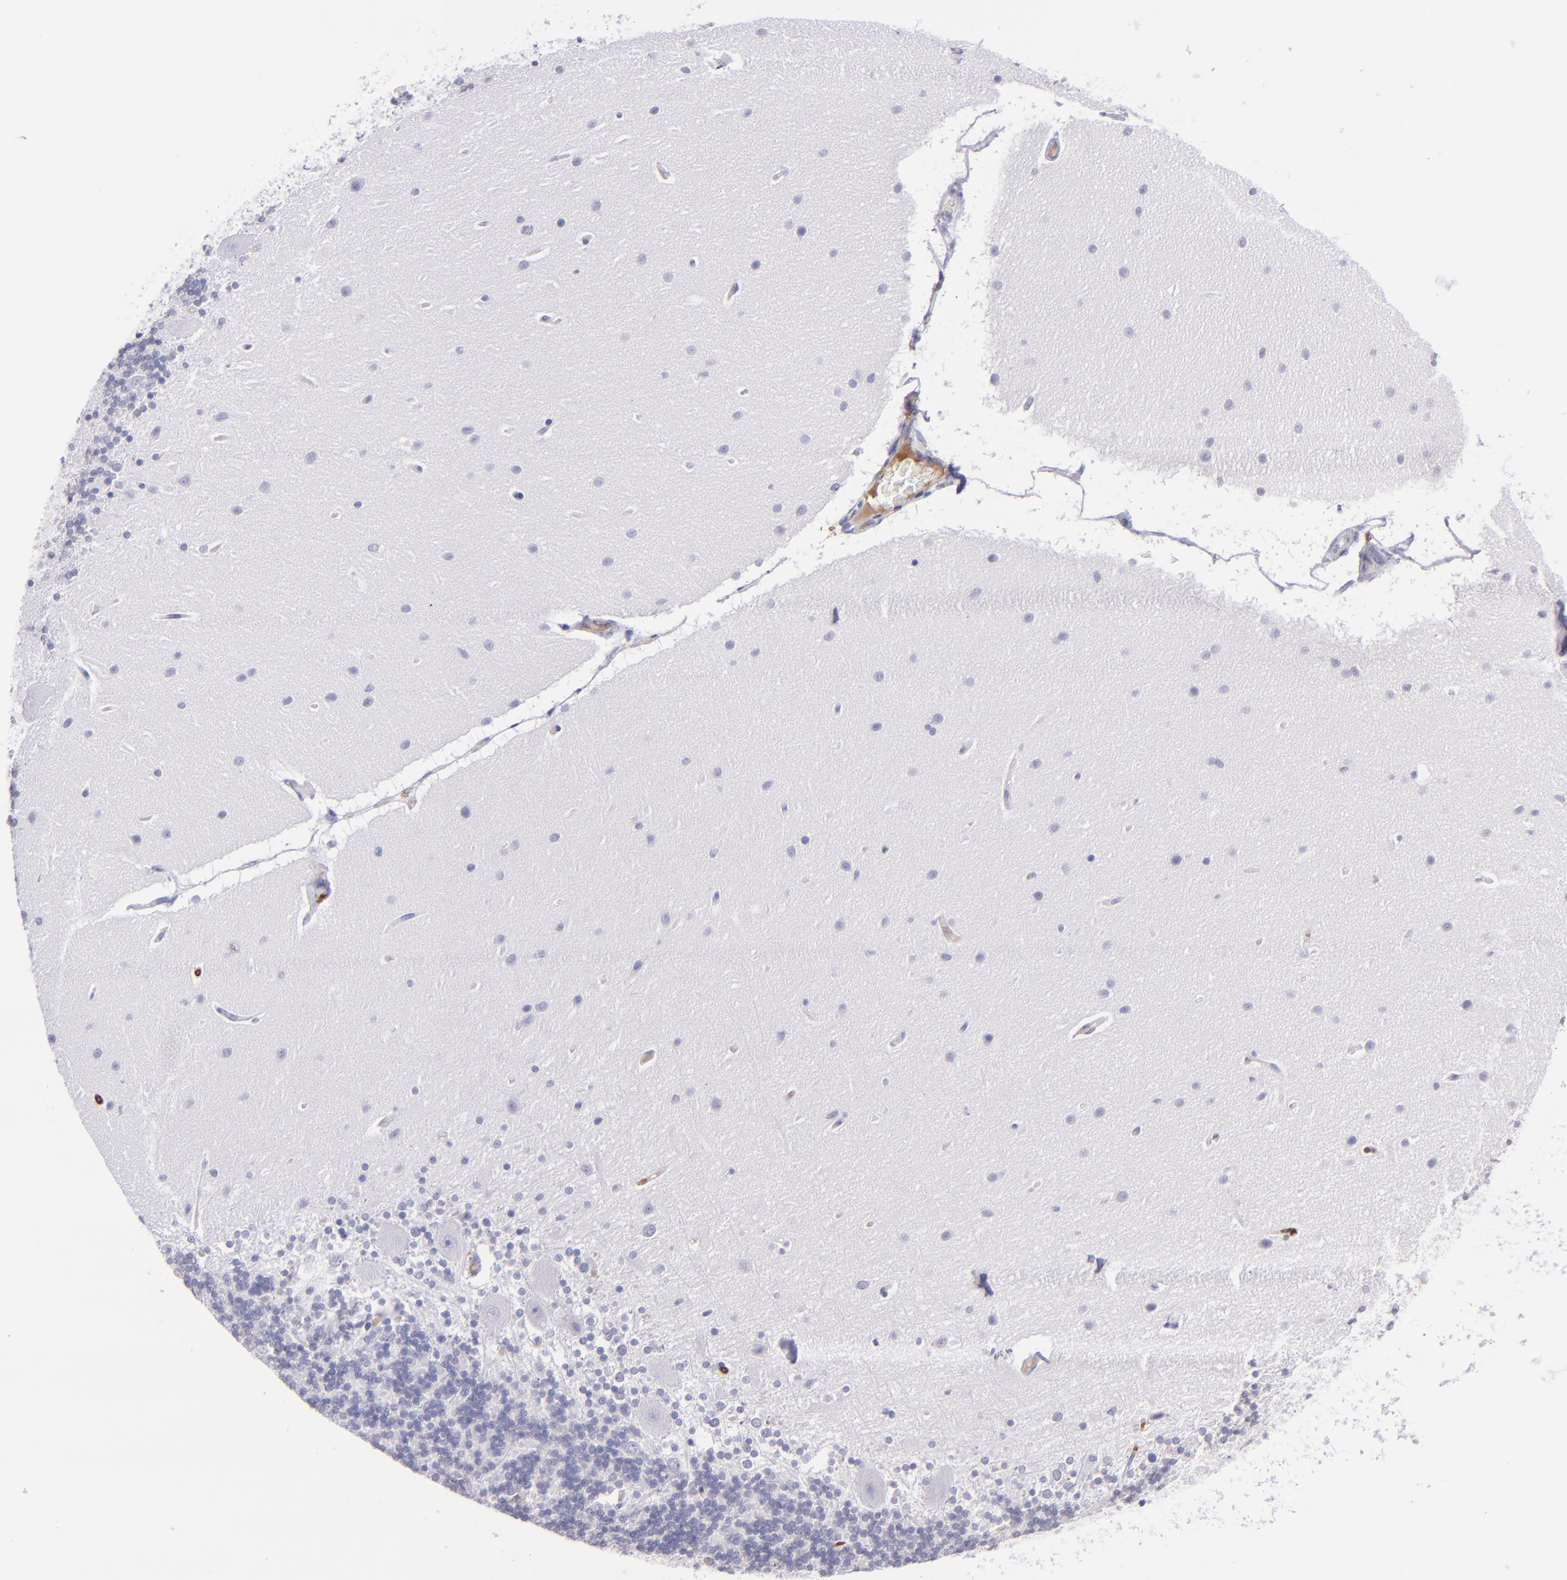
{"staining": {"intensity": "negative", "quantity": "none", "location": "none"}, "tissue": "cerebellum", "cell_type": "Cells in granular layer", "image_type": "normal", "snomed": [{"axis": "morphology", "description": "Normal tissue, NOS"}, {"axis": "topography", "description": "Cerebellum"}], "caption": "DAB (3,3'-diaminobenzidine) immunohistochemical staining of normal cerebellum displays no significant expression in cells in granular layer.", "gene": "ICAM3", "patient": {"sex": "female", "age": 54}}